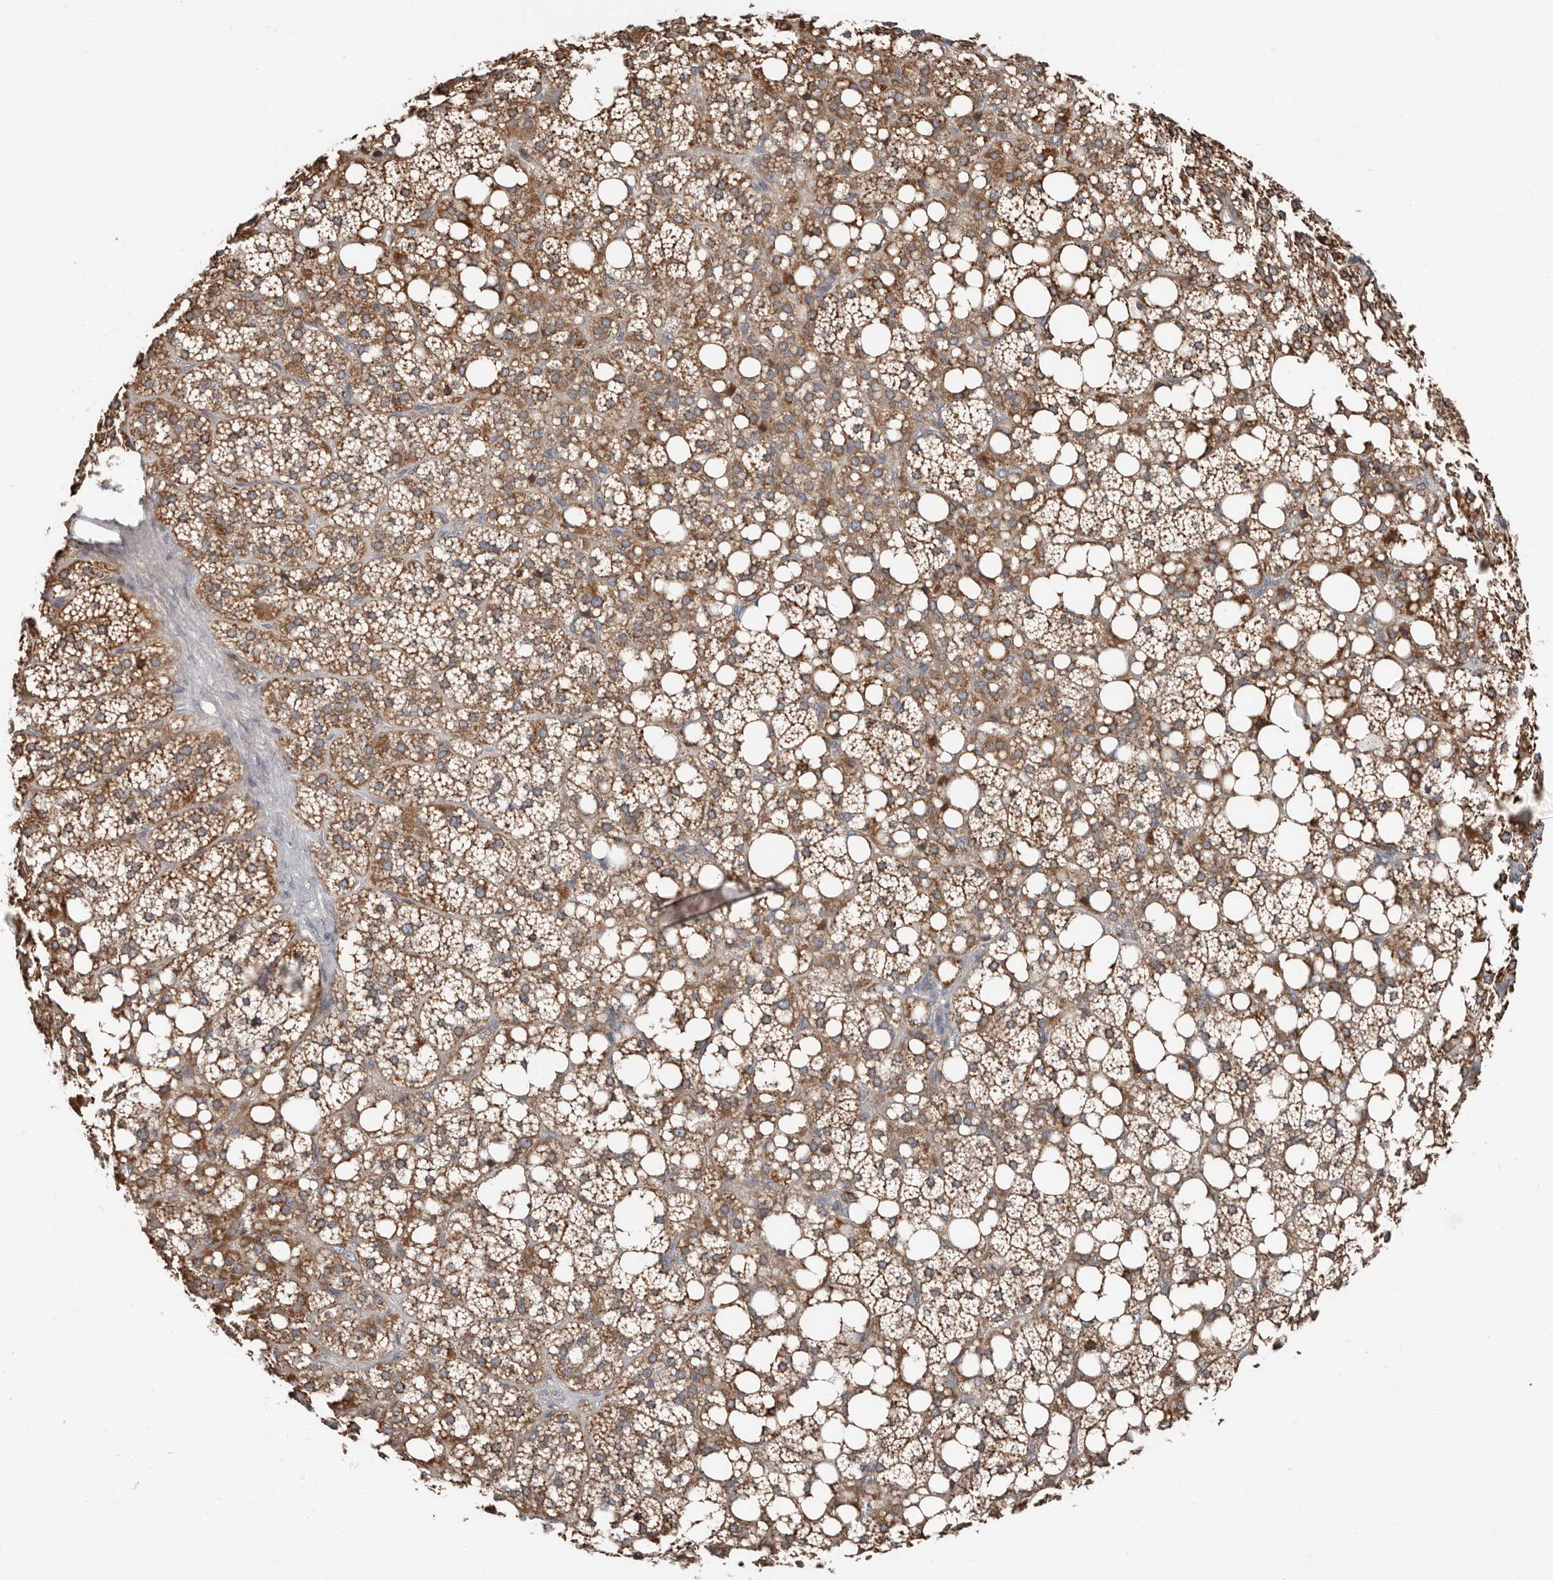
{"staining": {"intensity": "moderate", "quantity": ">75%", "location": "cytoplasmic/membranous"}, "tissue": "adrenal gland", "cell_type": "Glandular cells", "image_type": "normal", "snomed": [{"axis": "morphology", "description": "Normal tissue, NOS"}, {"axis": "topography", "description": "Adrenal gland"}], "caption": "High-magnification brightfield microscopy of unremarkable adrenal gland stained with DAB (3,3'-diaminobenzidine) (brown) and counterstained with hematoxylin (blue). glandular cells exhibit moderate cytoplasmic/membranous expression is appreciated in approximately>75% of cells.", "gene": "SMYD4", "patient": {"sex": "female", "age": 59}}